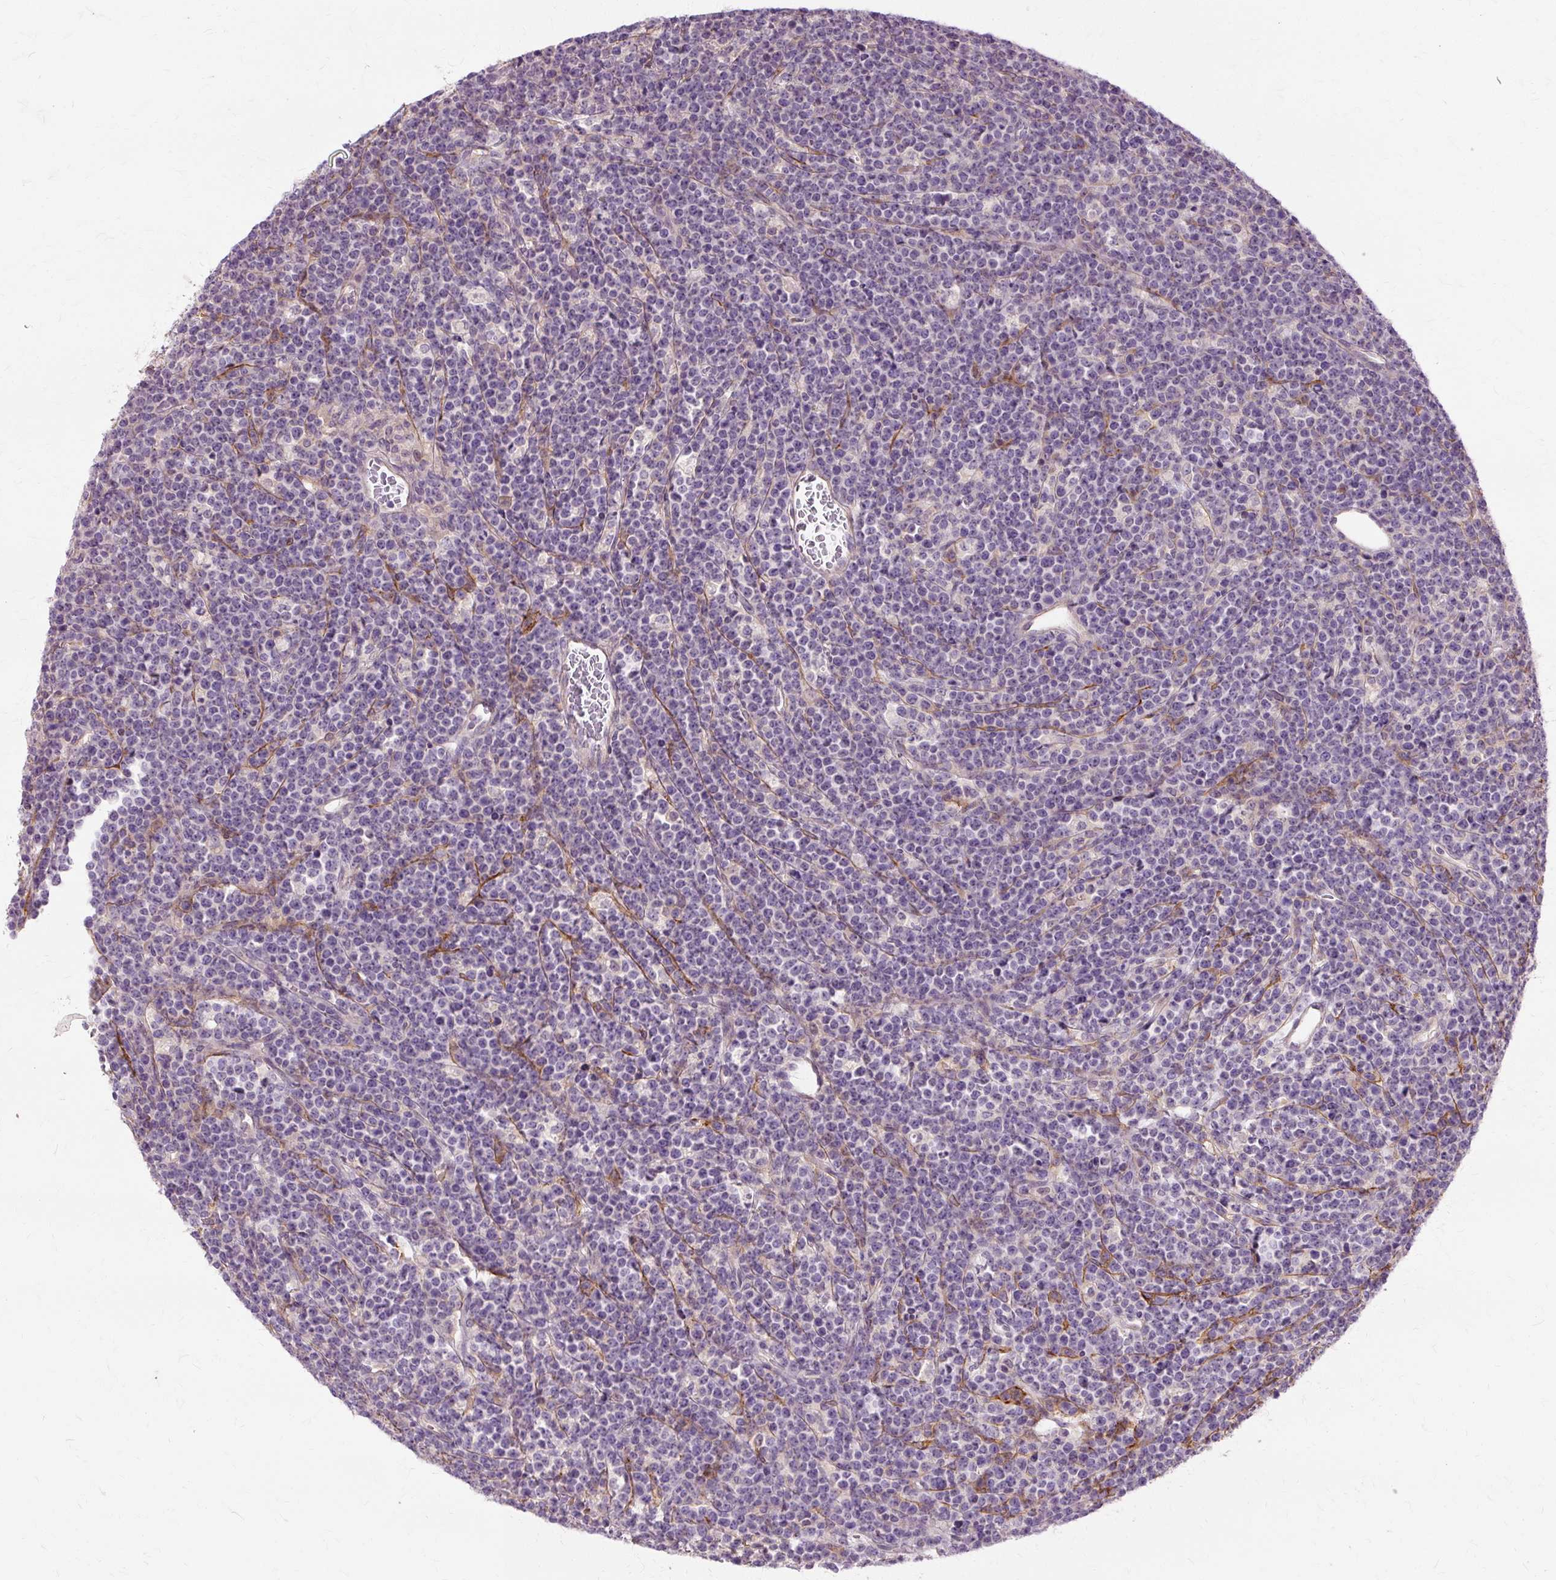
{"staining": {"intensity": "negative", "quantity": "none", "location": "none"}, "tissue": "lymphoma", "cell_type": "Tumor cells", "image_type": "cancer", "snomed": [{"axis": "morphology", "description": "Malignant lymphoma, non-Hodgkin's type, High grade"}, {"axis": "topography", "description": "Ovary"}], "caption": "High-grade malignant lymphoma, non-Hodgkin's type was stained to show a protein in brown. There is no significant positivity in tumor cells.", "gene": "TSPAN8", "patient": {"sex": "female", "age": 56}}